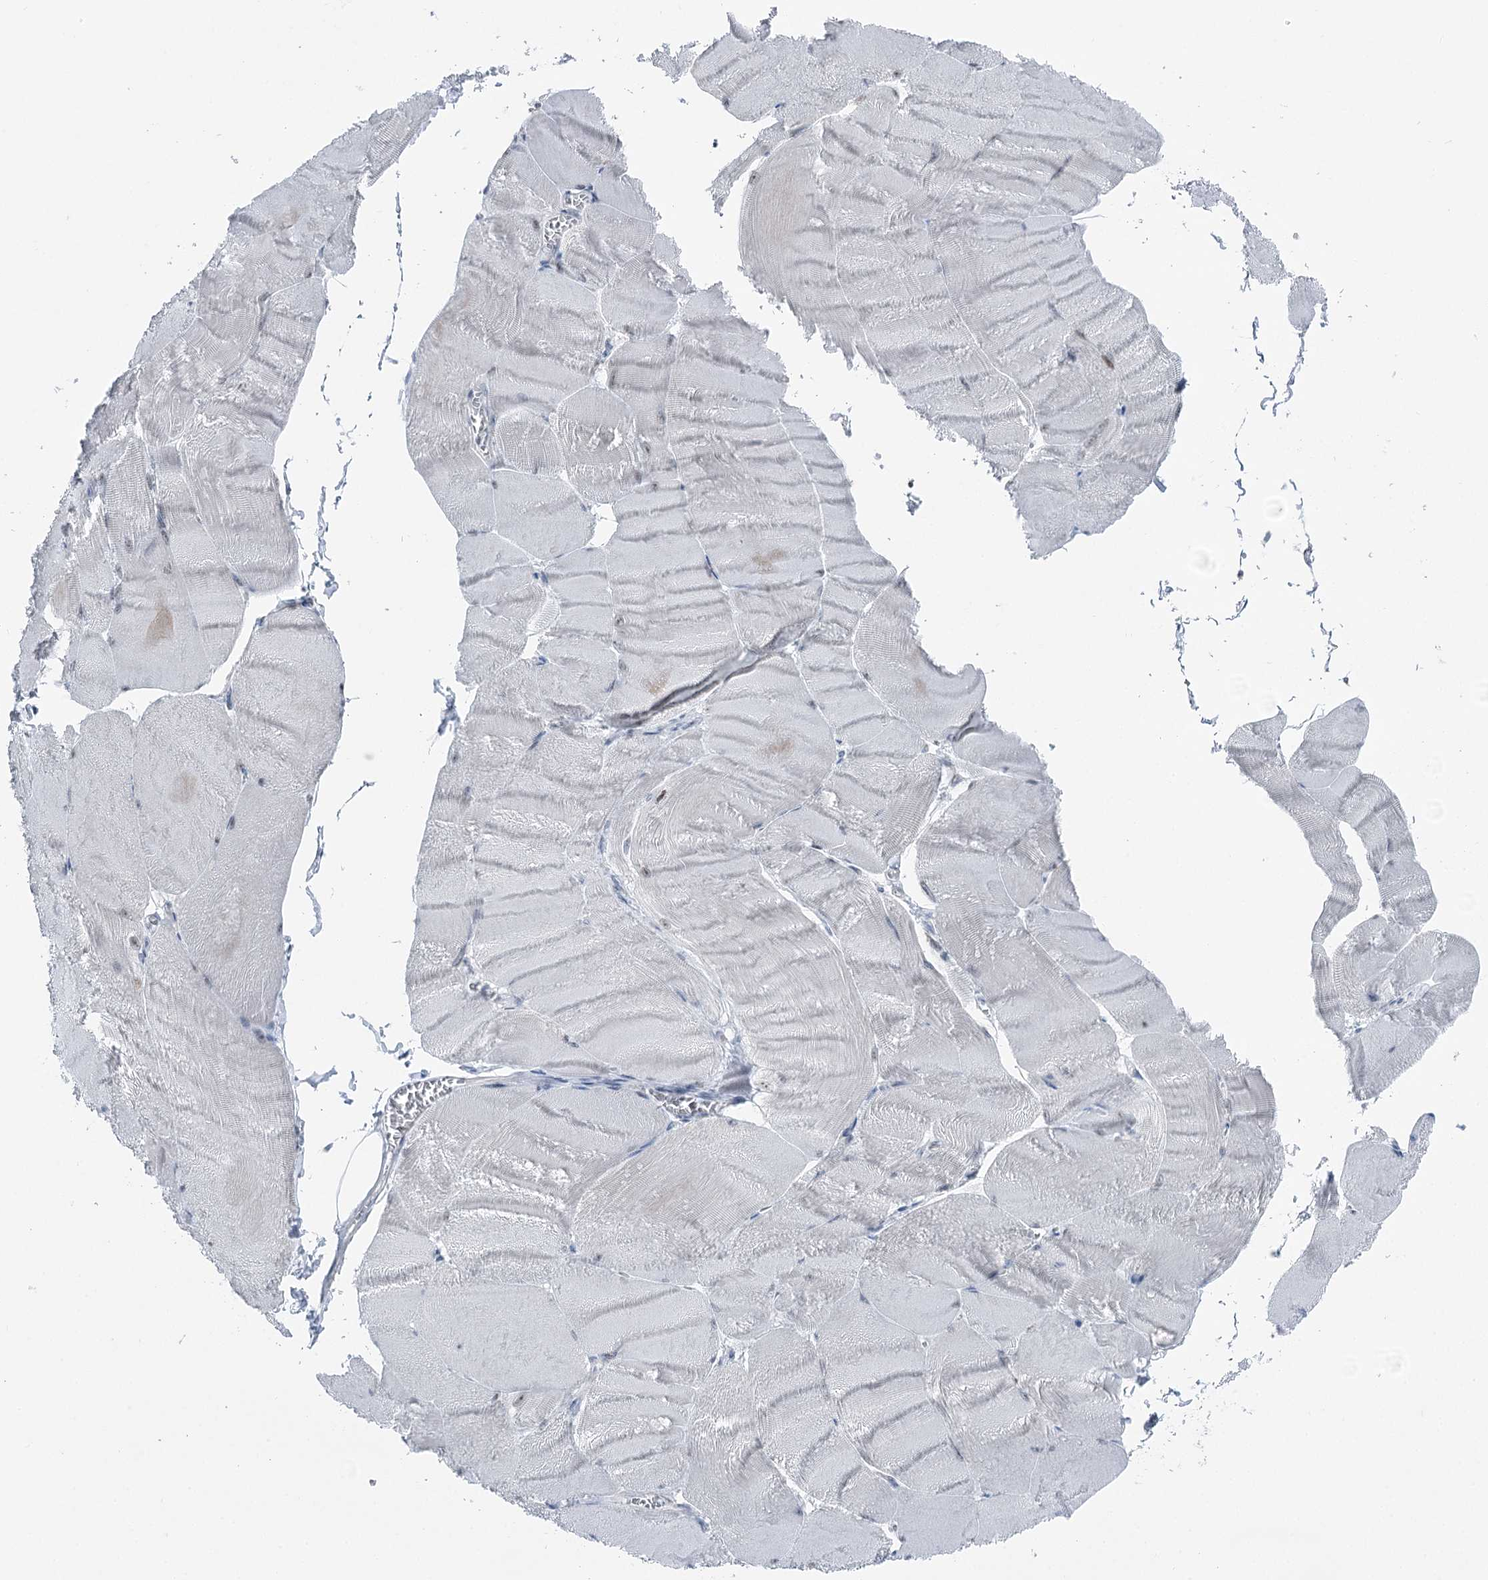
{"staining": {"intensity": "weak", "quantity": "<25%", "location": "nuclear"}, "tissue": "skeletal muscle", "cell_type": "Myocytes", "image_type": "normal", "snomed": [{"axis": "morphology", "description": "Normal tissue, NOS"}, {"axis": "morphology", "description": "Basal cell carcinoma"}, {"axis": "topography", "description": "Skeletal muscle"}], "caption": "DAB (3,3'-diaminobenzidine) immunohistochemical staining of benign human skeletal muscle shows no significant staining in myocytes. Brightfield microscopy of immunohistochemistry (IHC) stained with DAB (brown) and hematoxylin (blue), captured at high magnification.", "gene": "STEEP1", "patient": {"sex": "female", "age": 64}}